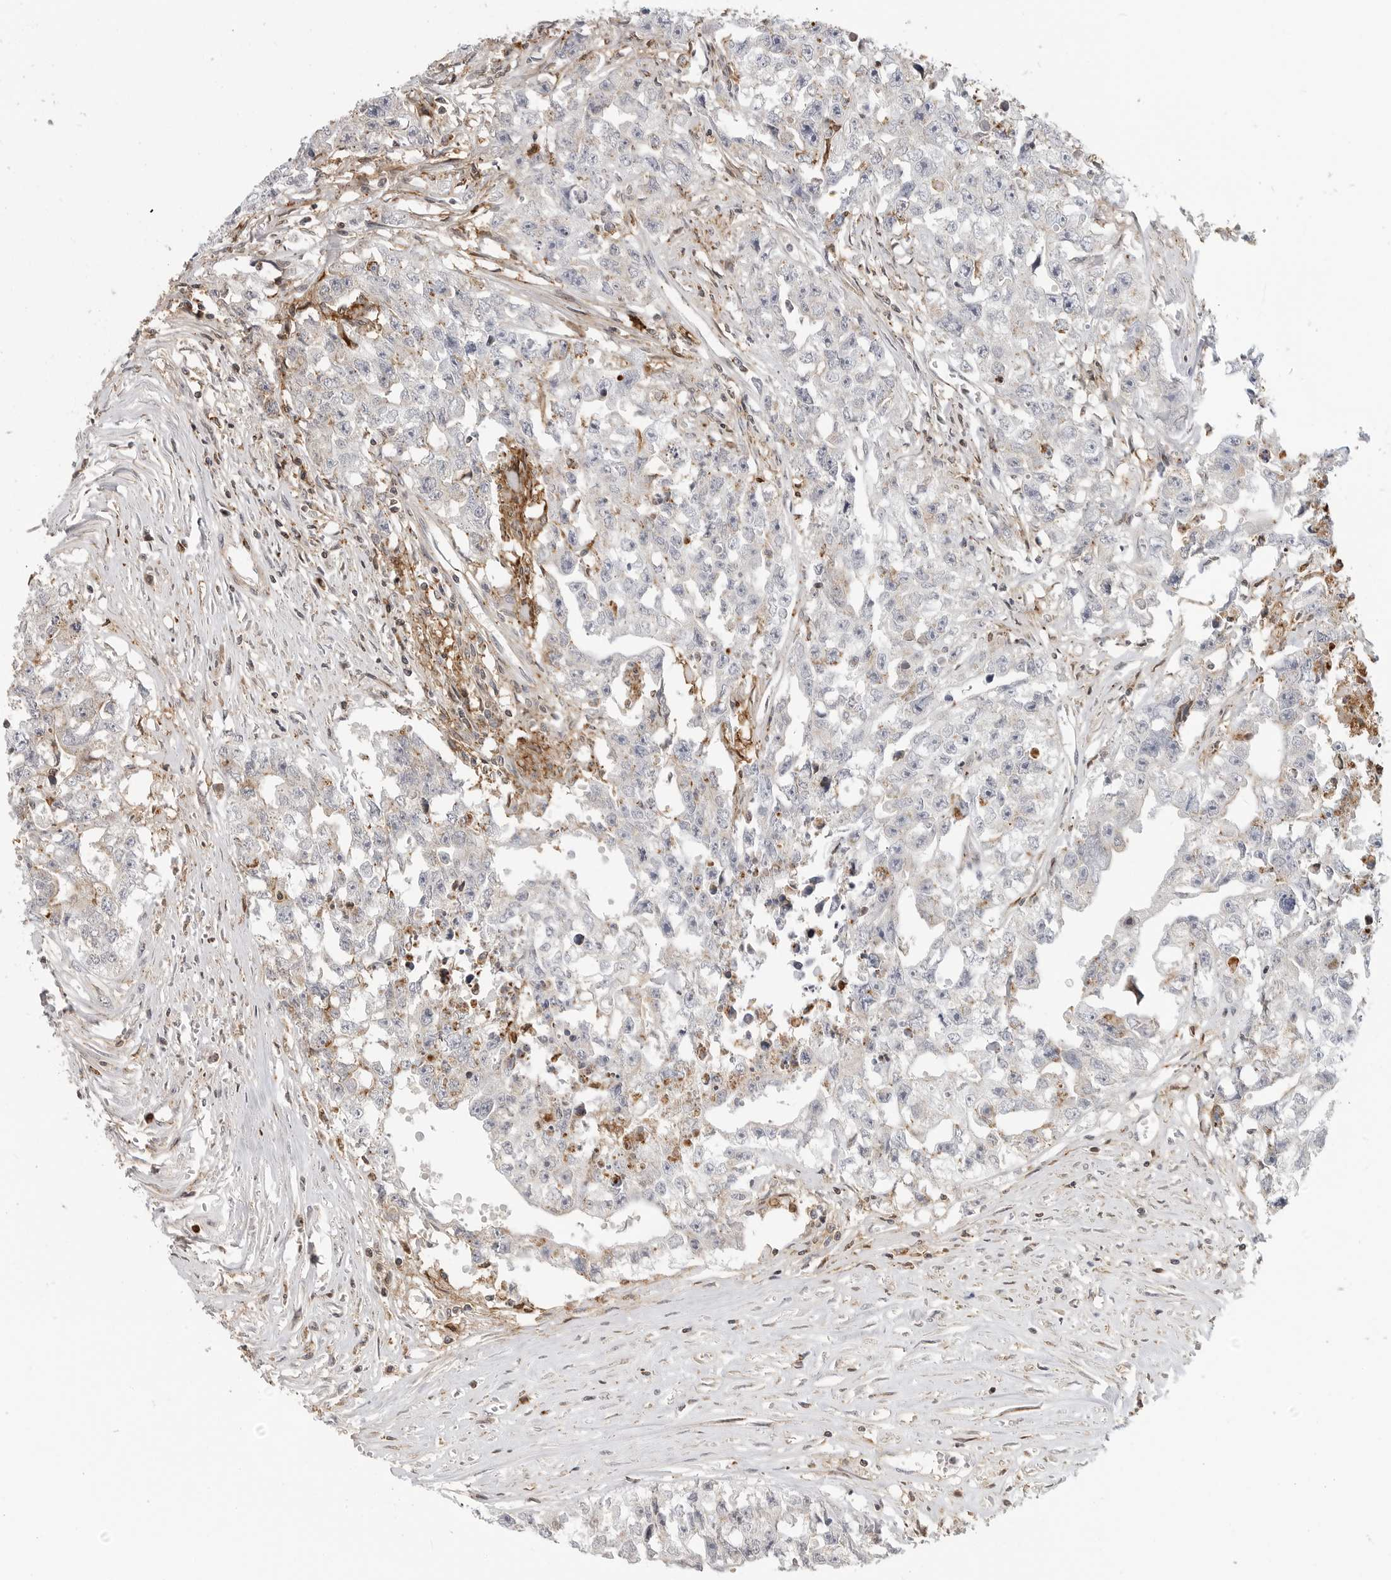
{"staining": {"intensity": "negative", "quantity": "none", "location": "none"}, "tissue": "testis cancer", "cell_type": "Tumor cells", "image_type": "cancer", "snomed": [{"axis": "morphology", "description": "Seminoma, NOS"}, {"axis": "morphology", "description": "Carcinoma, Embryonal, NOS"}, {"axis": "topography", "description": "Testis"}], "caption": "Immunohistochemical staining of human testis embryonal carcinoma reveals no significant positivity in tumor cells. (DAB (3,3'-diaminobenzidine) immunohistochemistry with hematoxylin counter stain).", "gene": "ANXA11", "patient": {"sex": "male", "age": 43}}